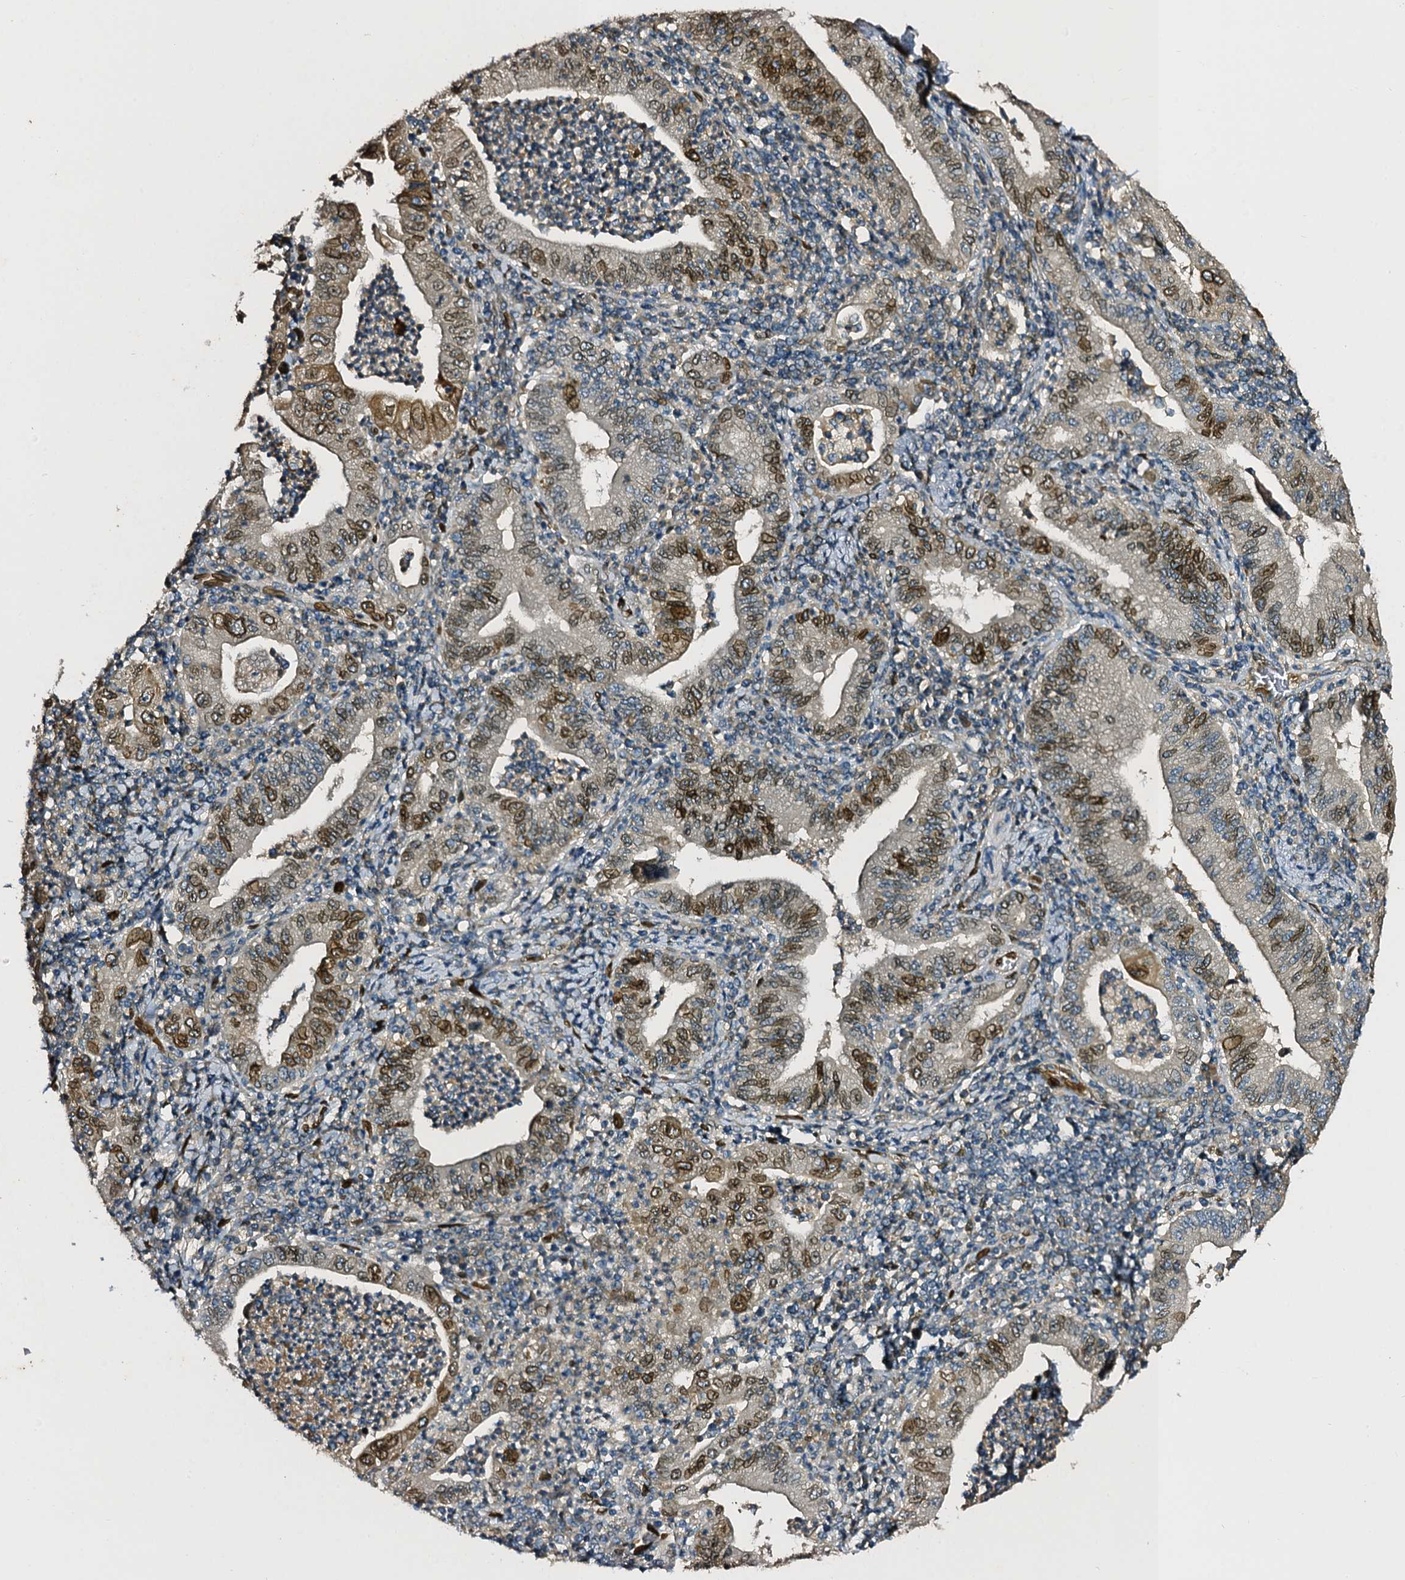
{"staining": {"intensity": "moderate", "quantity": "25%-75%", "location": "nuclear"}, "tissue": "stomach cancer", "cell_type": "Tumor cells", "image_type": "cancer", "snomed": [{"axis": "morphology", "description": "Normal tissue, NOS"}, {"axis": "morphology", "description": "Adenocarcinoma, NOS"}, {"axis": "topography", "description": "Esophagus"}, {"axis": "topography", "description": "Stomach, upper"}, {"axis": "topography", "description": "Peripheral nerve tissue"}], "caption": "IHC (DAB (3,3'-diaminobenzidine)) staining of adenocarcinoma (stomach) shows moderate nuclear protein staining in about 25%-75% of tumor cells.", "gene": "SLC11A2", "patient": {"sex": "male", "age": 62}}